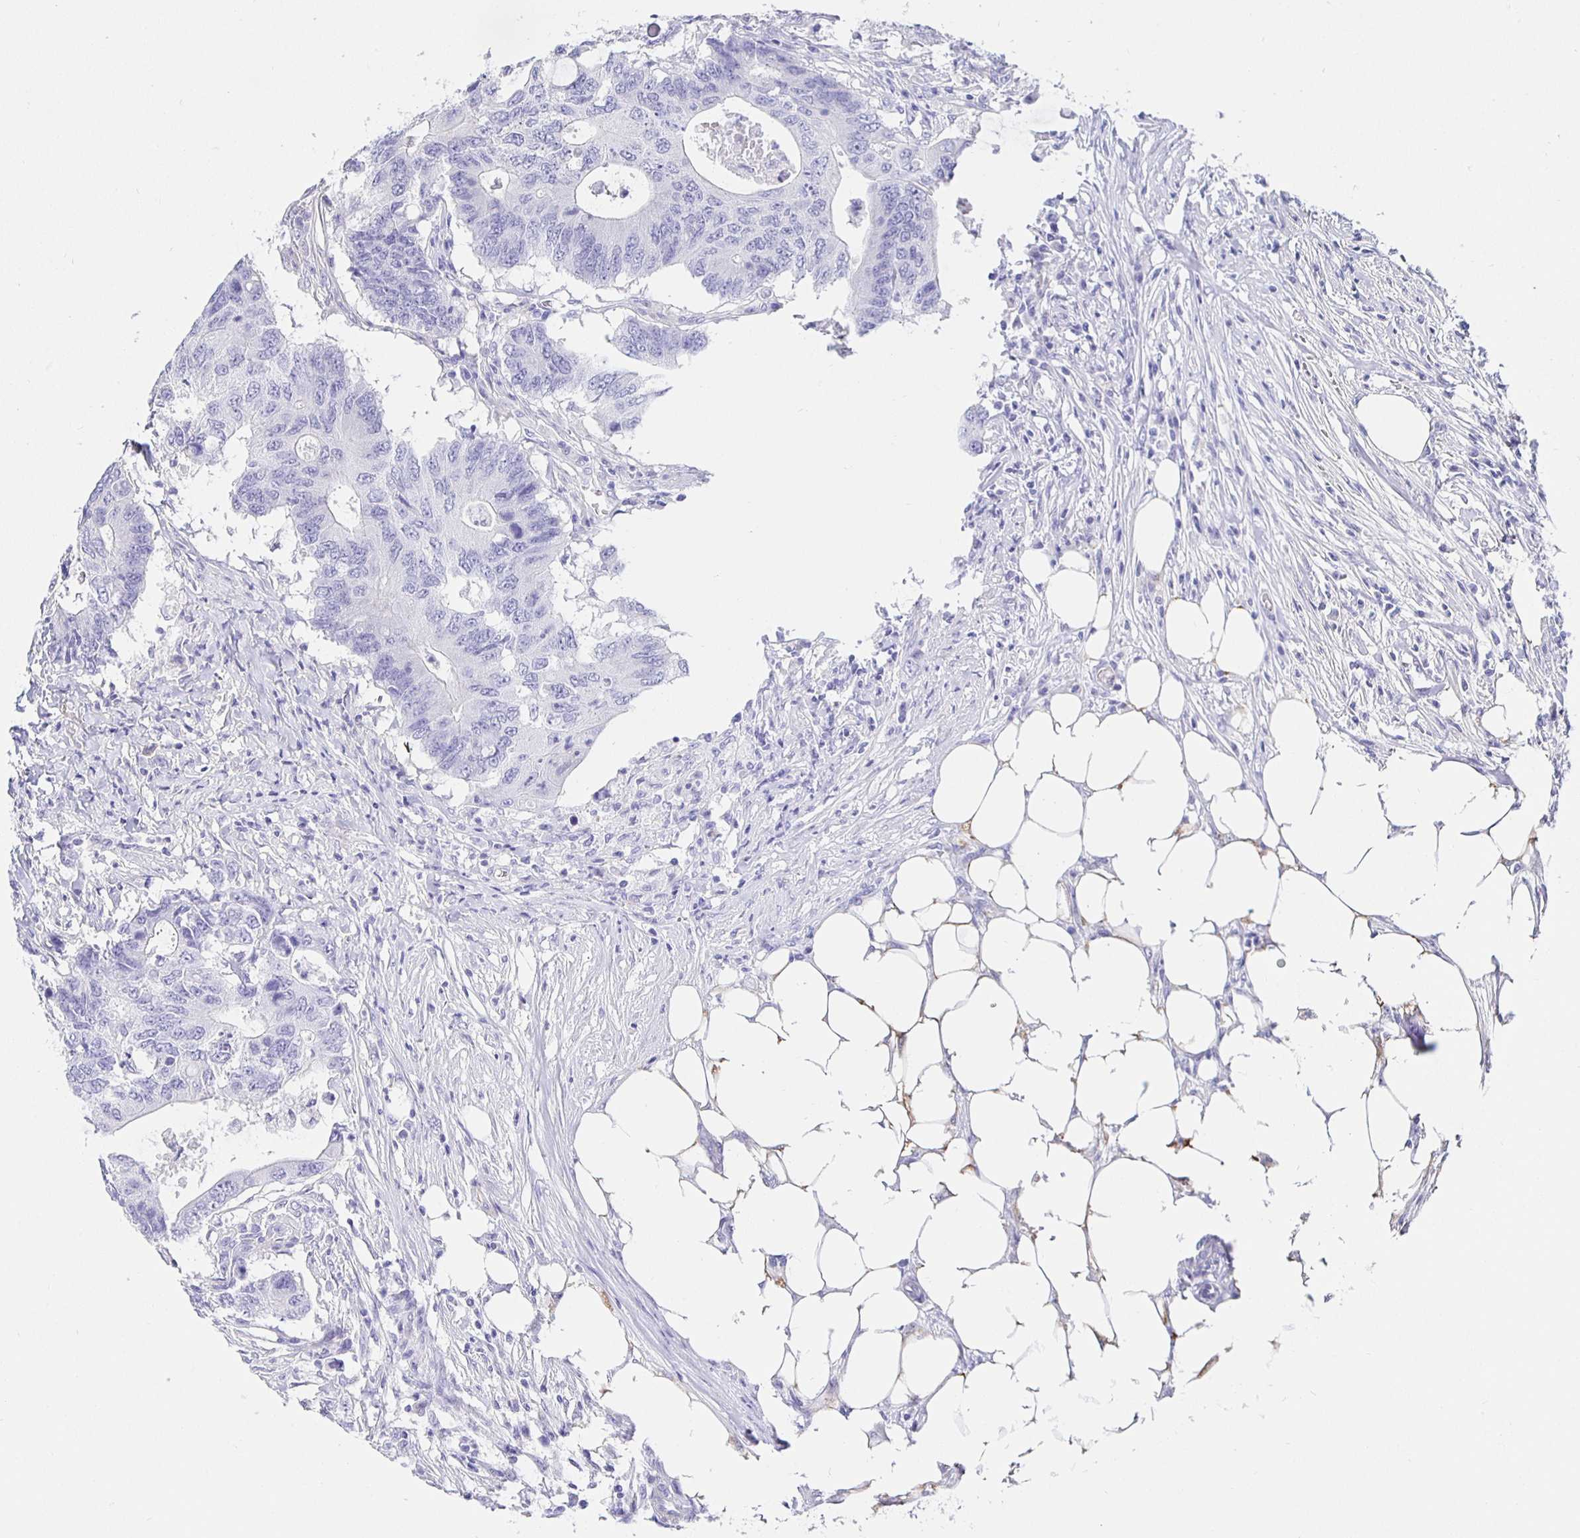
{"staining": {"intensity": "negative", "quantity": "none", "location": "none"}, "tissue": "colorectal cancer", "cell_type": "Tumor cells", "image_type": "cancer", "snomed": [{"axis": "morphology", "description": "Adenocarcinoma, NOS"}, {"axis": "topography", "description": "Colon"}], "caption": "Tumor cells show no significant positivity in colorectal cancer (adenocarcinoma). (DAB immunohistochemistry with hematoxylin counter stain).", "gene": "HSPA4L", "patient": {"sex": "male", "age": 71}}